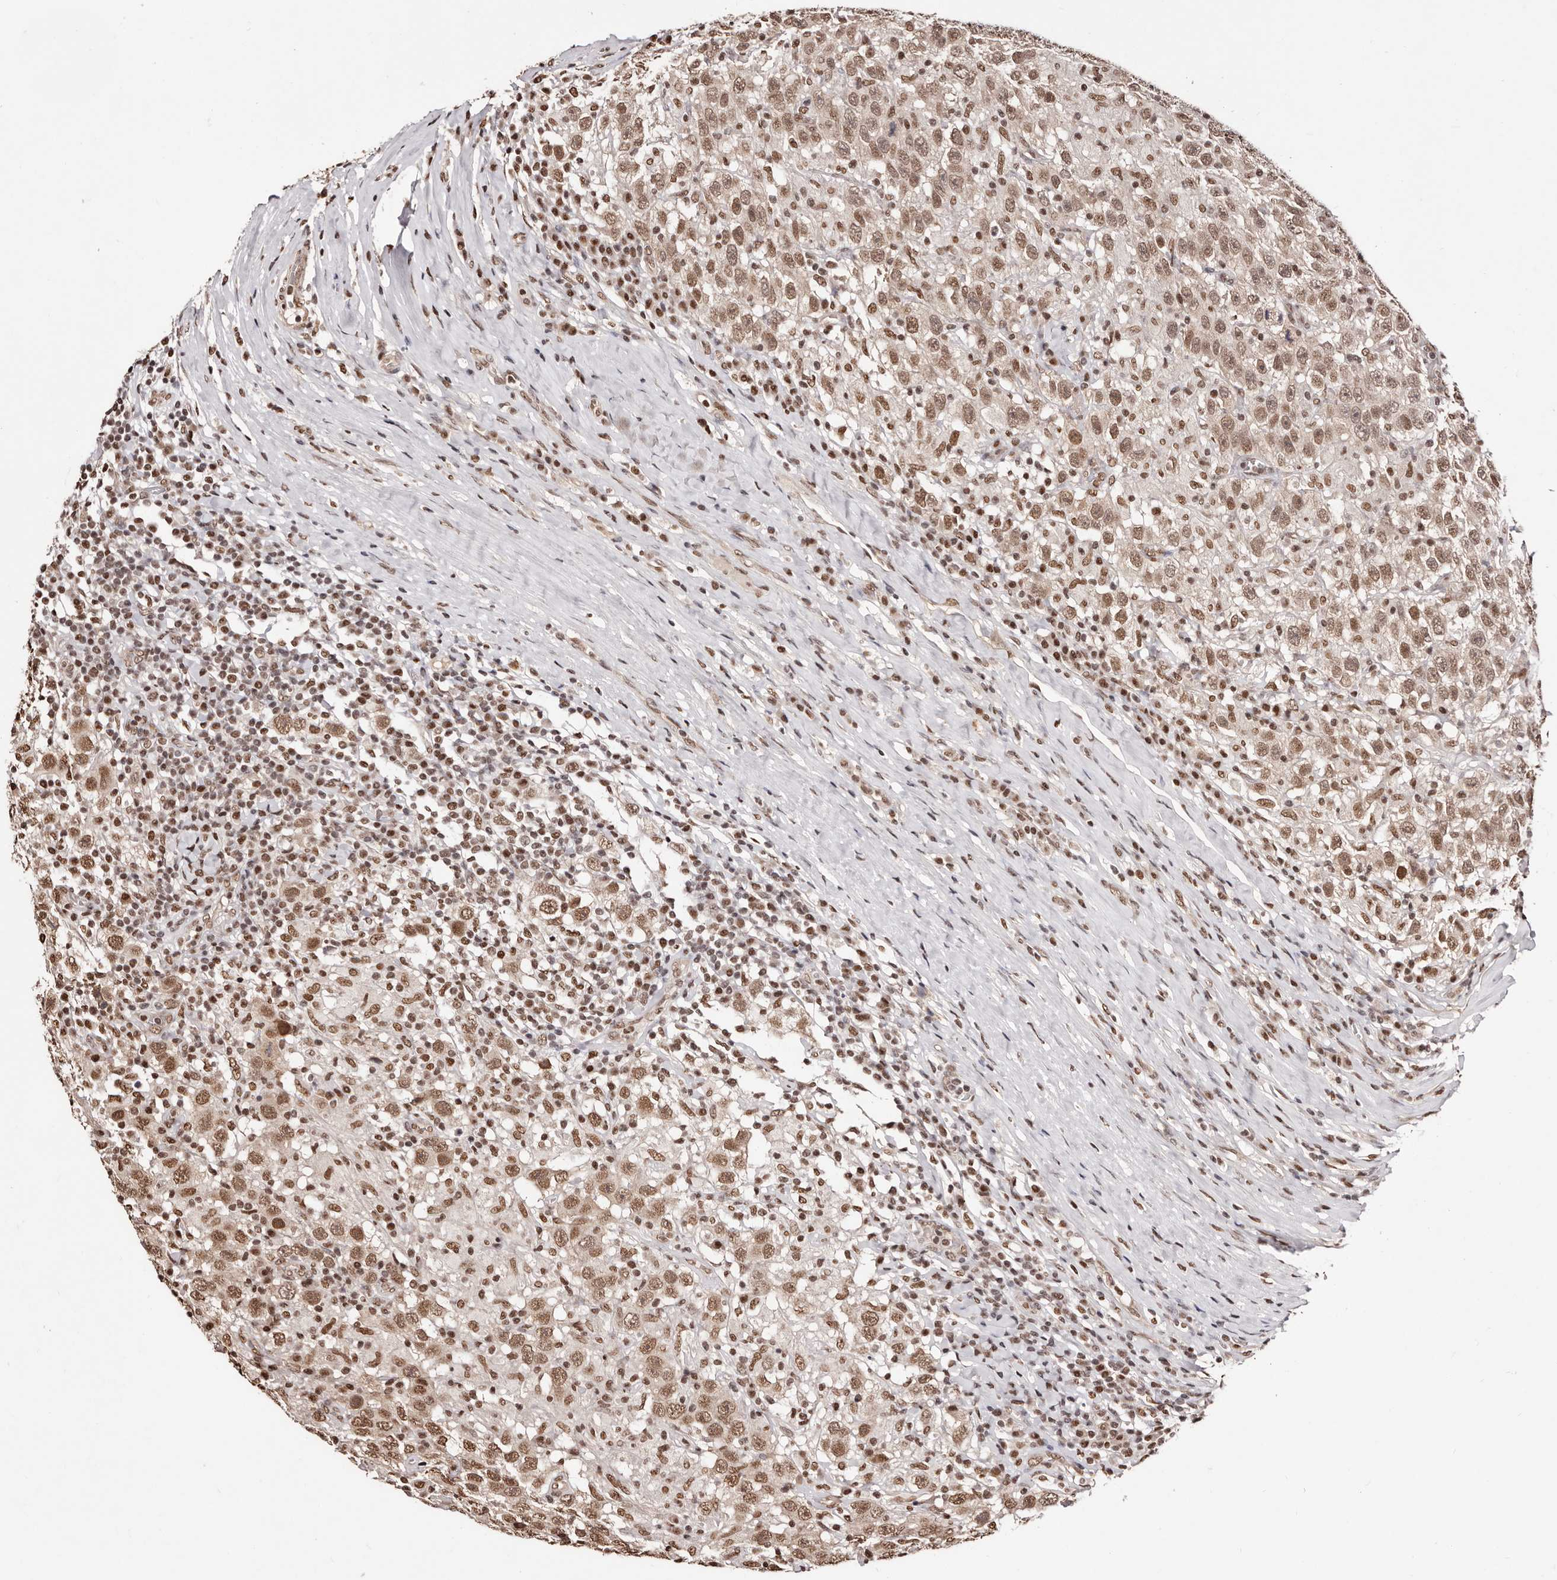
{"staining": {"intensity": "moderate", "quantity": ">75%", "location": "nuclear"}, "tissue": "testis cancer", "cell_type": "Tumor cells", "image_type": "cancer", "snomed": [{"axis": "morphology", "description": "Seminoma, NOS"}, {"axis": "topography", "description": "Testis"}], "caption": "A brown stain highlights moderate nuclear staining of a protein in testis cancer tumor cells.", "gene": "BICRAL", "patient": {"sex": "male", "age": 41}}